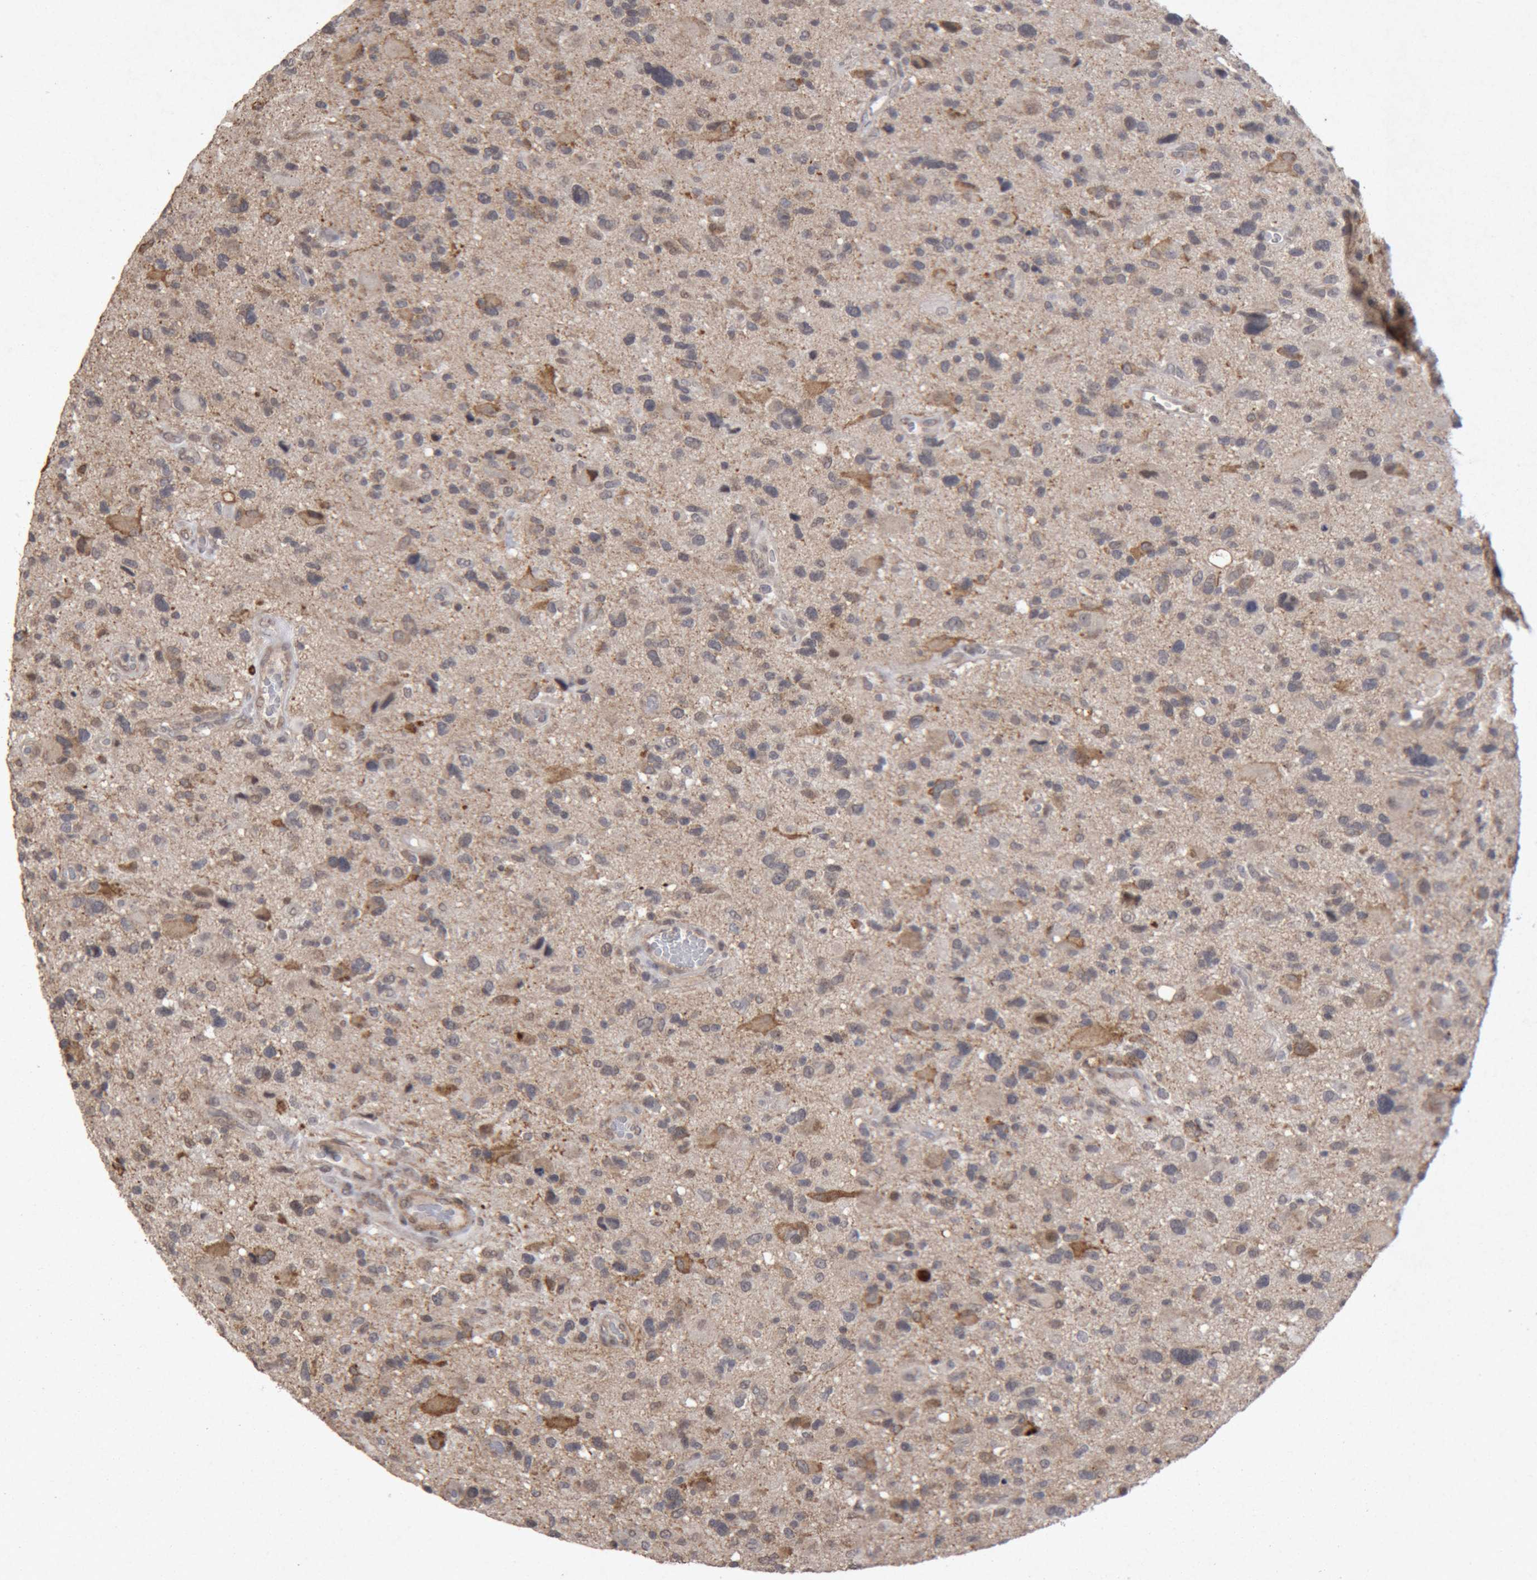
{"staining": {"intensity": "moderate", "quantity": "<25%", "location": "cytoplasmic/membranous"}, "tissue": "glioma", "cell_type": "Tumor cells", "image_type": "cancer", "snomed": [{"axis": "morphology", "description": "Glioma, malignant, High grade"}, {"axis": "topography", "description": "Brain"}], "caption": "Glioma tissue exhibits moderate cytoplasmic/membranous expression in about <25% of tumor cells", "gene": "MEP1A", "patient": {"sex": "male", "age": 33}}